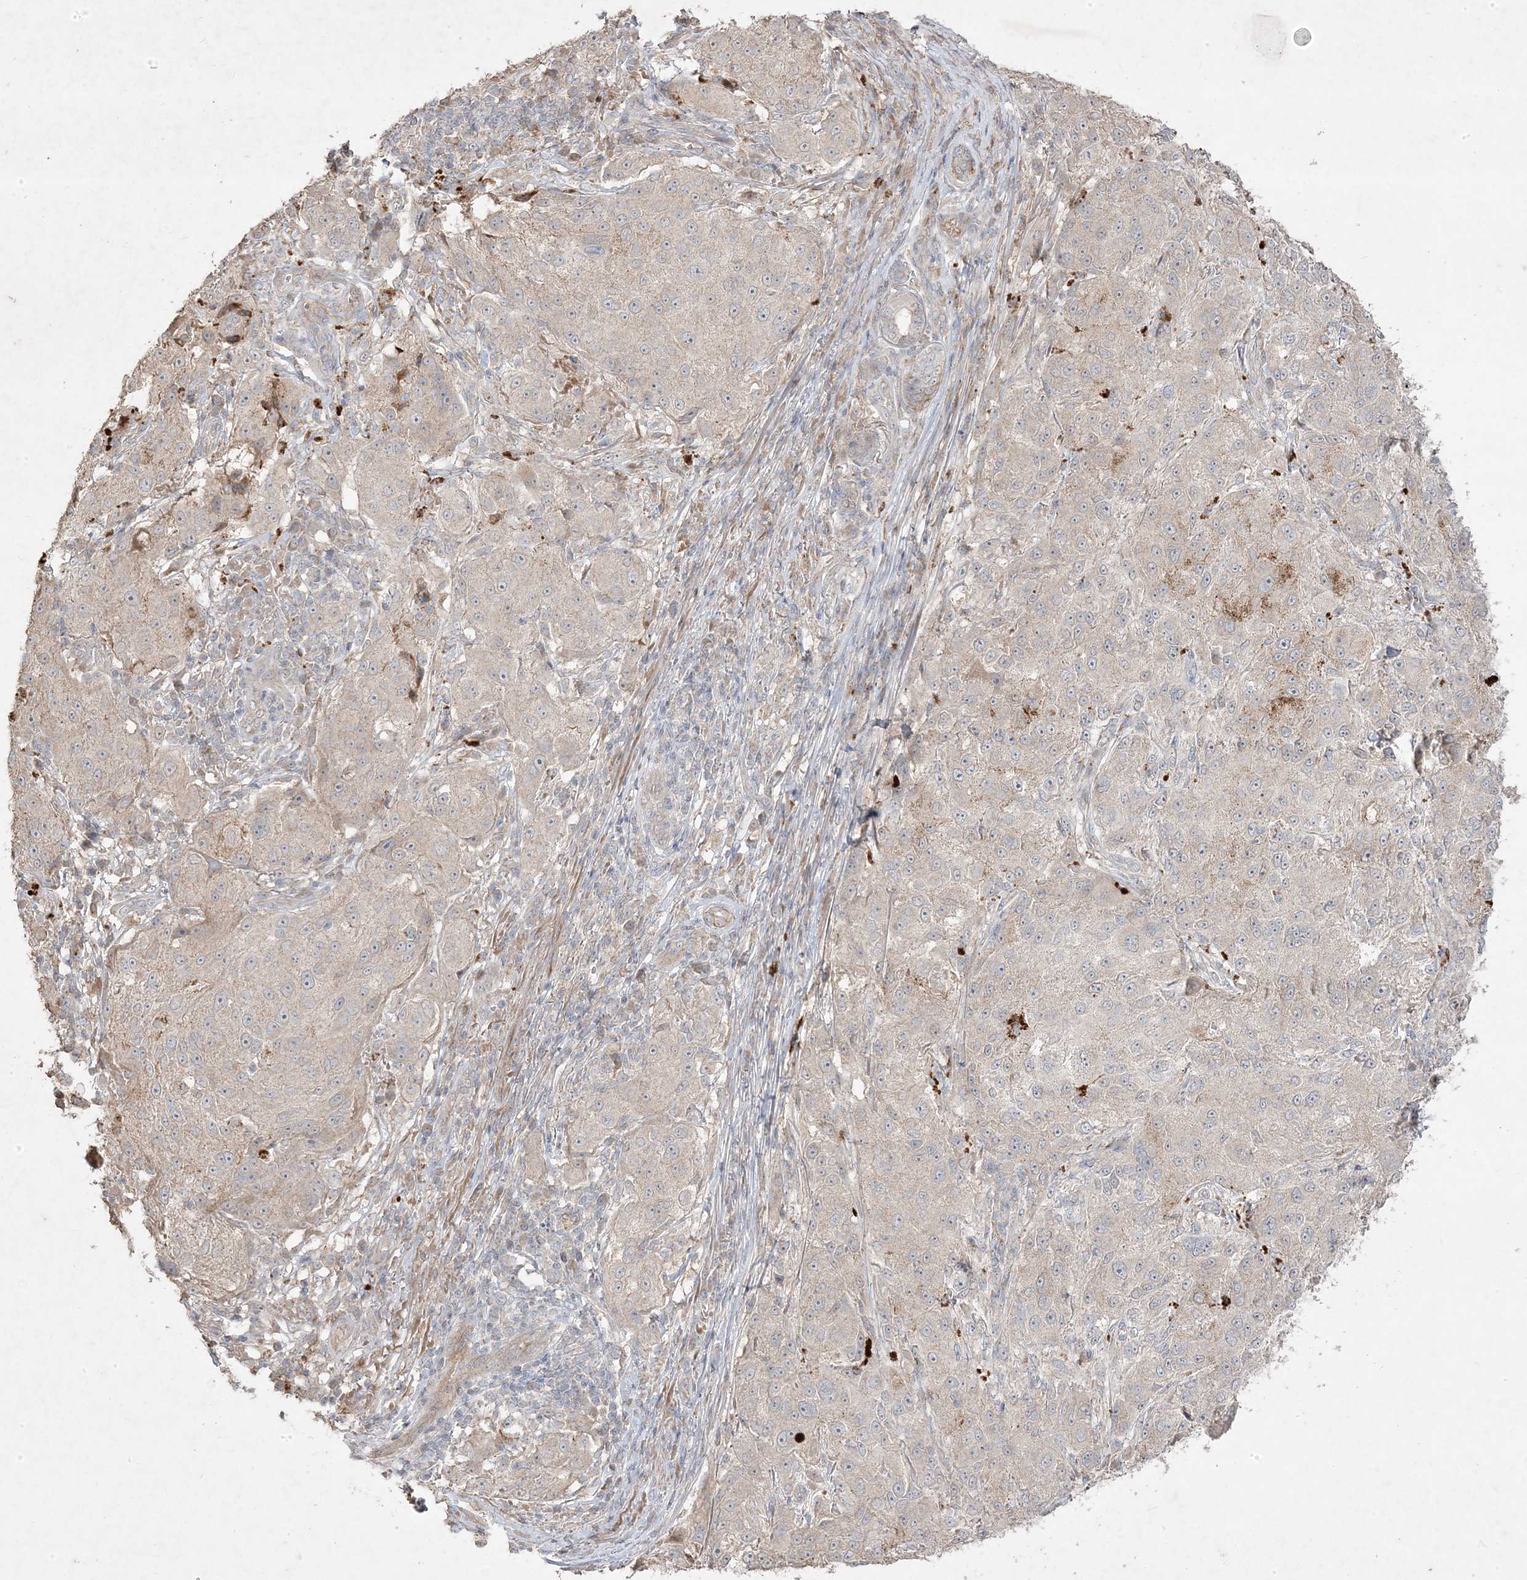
{"staining": {"intensity": "negative", "quantity": "none", "location": "none"}, "tissue": "melanoma", "cell_type": "Tumor cells", "image_type": "cancer", "snomed": [{"axis": "morphology", "description": "Necrosis, NOS"}, {"axis": "morphology", "description": "Malignant melanoma, NOS"}, {"axis": "topography", "description": "Skin"}], "caption": "High magnification brightfield microscopy of melanoma stained with DAB (3,3'-diaminobenzidine) (brown) and counterstained with hematoxylin (blue): tumor cells show no significant expression. (DAB IHC, high magnification).", "gene": "RGL4", "patient": {"sex": "female", "age": 87}}